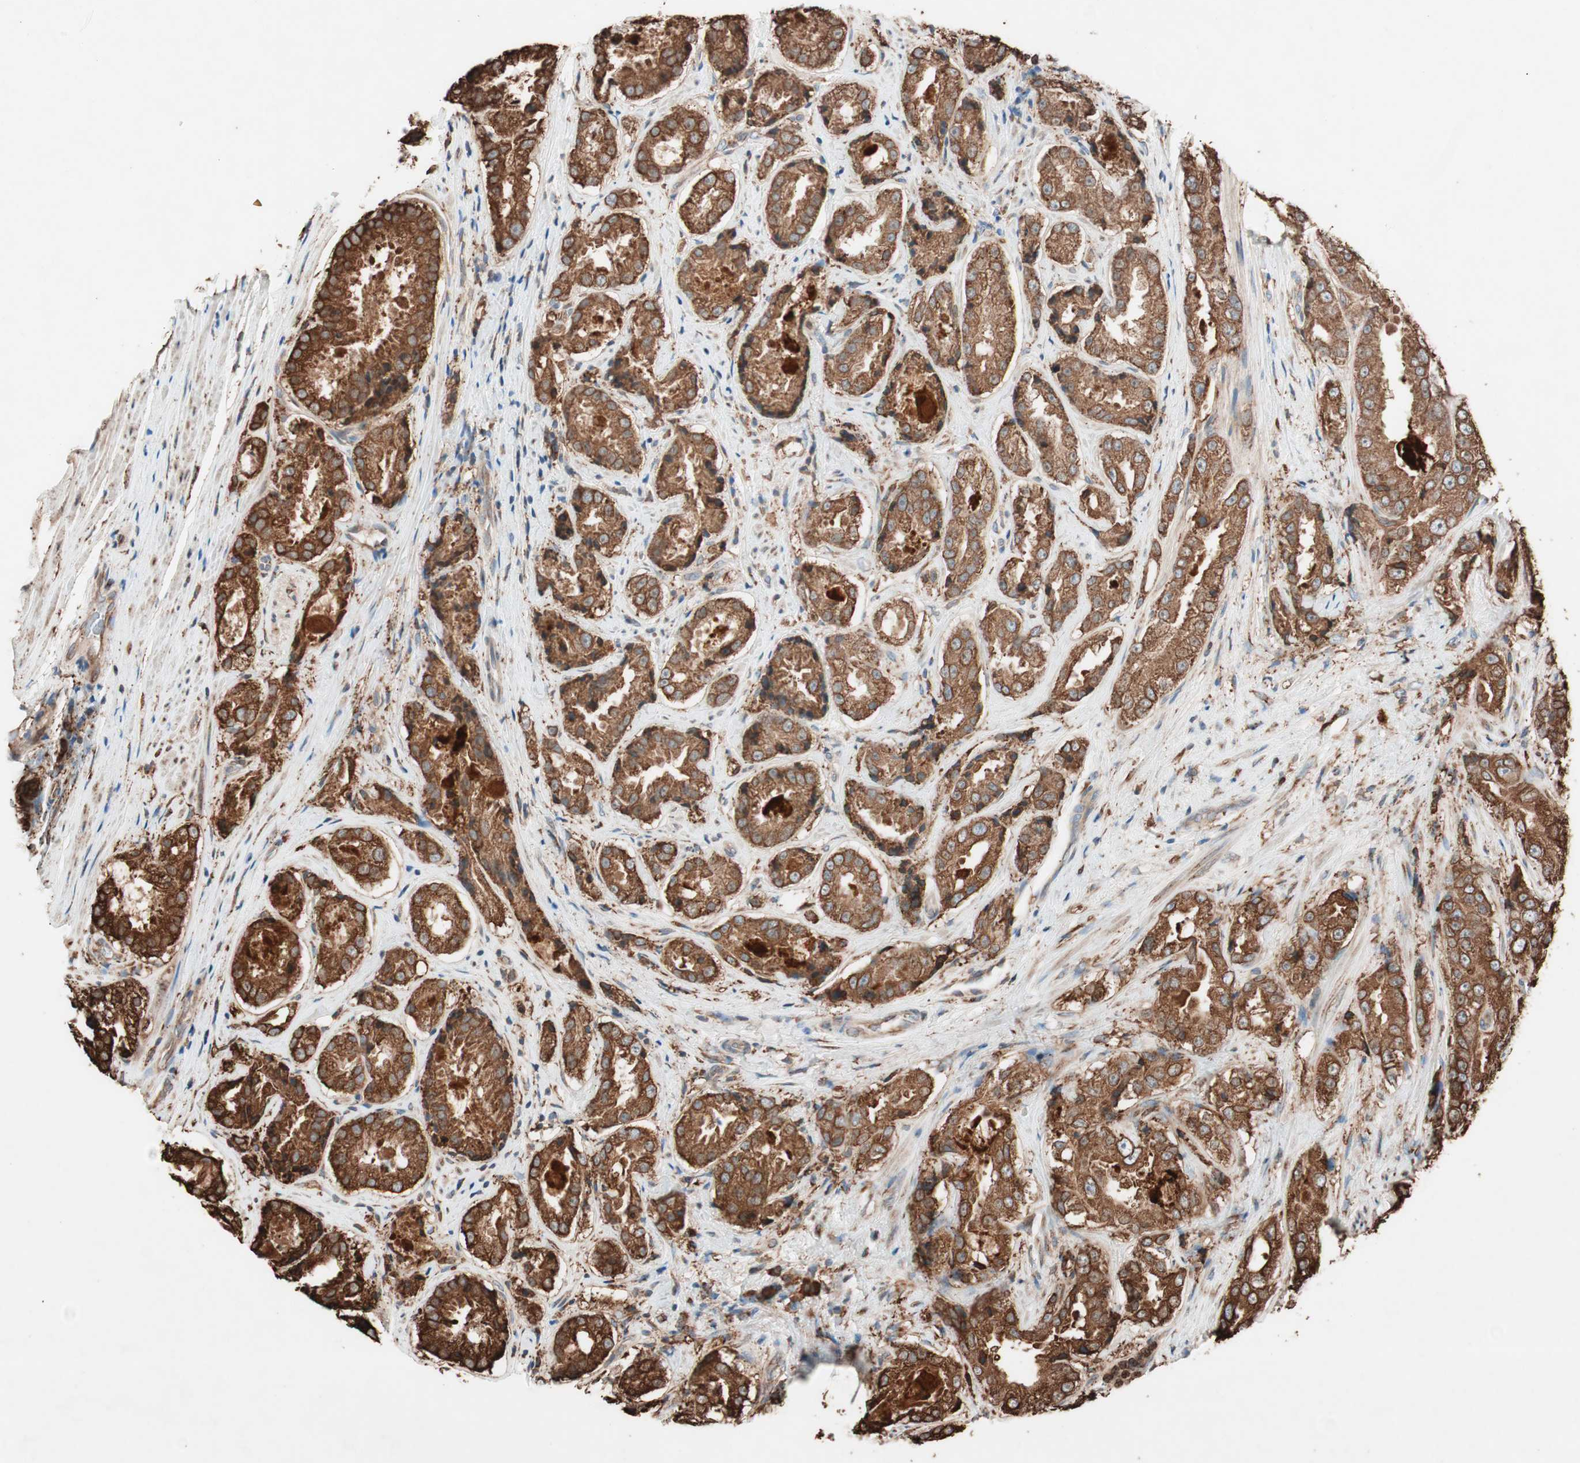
{"staining": {"intensity": "strong", "quantity": ">75%", "location": "cytoplasmic/membranous"}, "tissue": "prostate cancer", "cell_type": "Tumor cells", "image_type": "cancer", "snomed": [{"axis": "morphology", "description": "Adenocarcinoma, High grade"}, {"axis": "topography", "description": "Prostate"}], "caption": "Tumor cells exhibit high levels of strong cytoplasmic/membranous positivity in approximately >75% of cells in prostate cancer (adenocarcinoma (high-grade)). Immunohistochemistry stains the protein in brown and the nuclei are stained blue.", "gene": "VEGFA", "patient": {"sex": "male", "age": 73}}